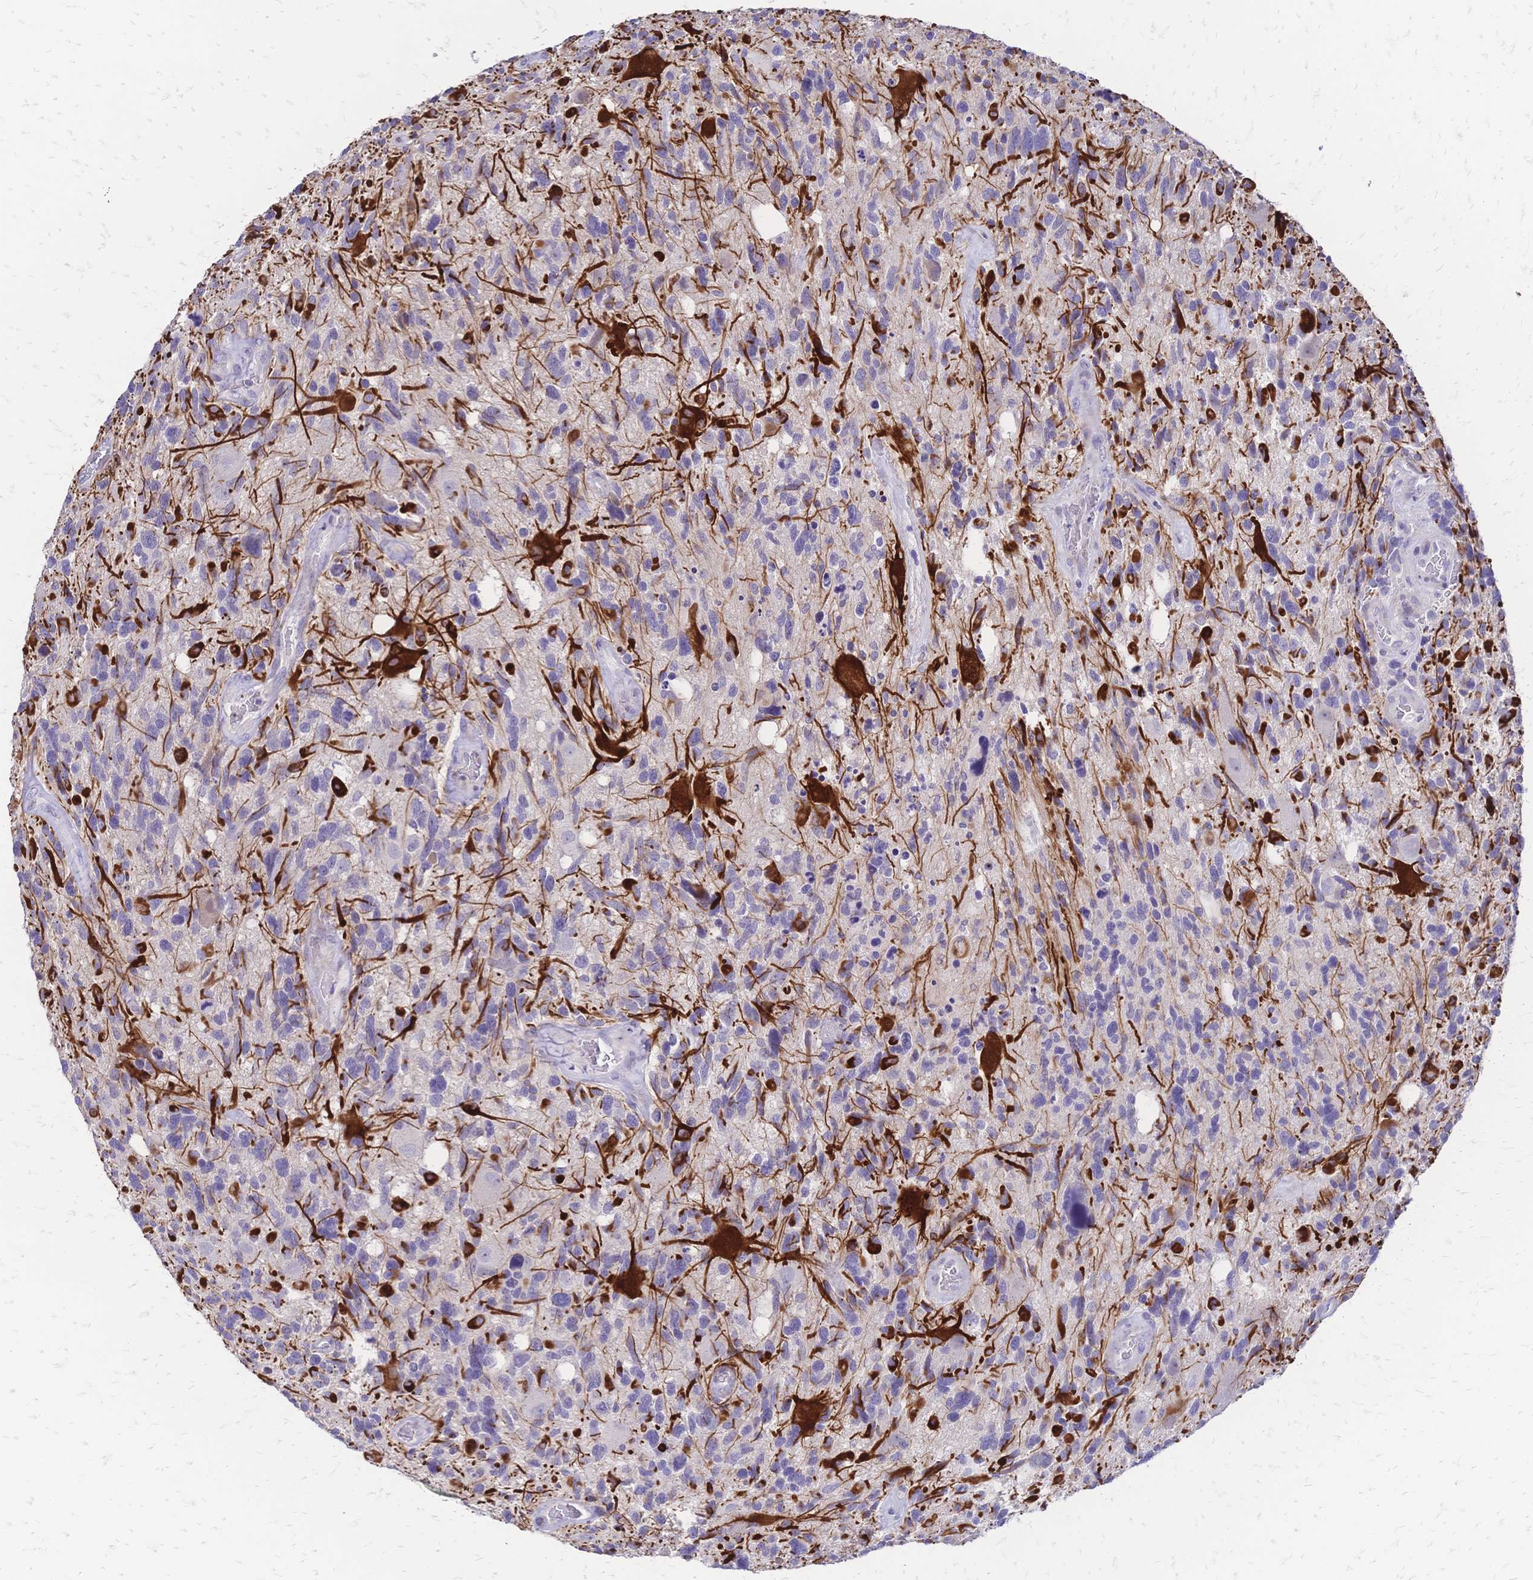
{"staining": {"intensity": "strong", "quantity": "<25%", "location": "cytoplasmic/membranous"}, "tissue": "glioma", "cell_type": "Tumor cells", "image_type": "cancer", "snomed": [{"axis": "morphology", "description": "Glioma, malignant, High grade"}, {"axis": "topography", "description": "Brain"}], "caption": "Protein staining of malignant high-grade glioma tissue demonstrates strong cytoplasmic/membranous expression in approximately <25% of tumor cells.", "gene": "IL2RA", "patient": {"sex": "male", "age": 49}}